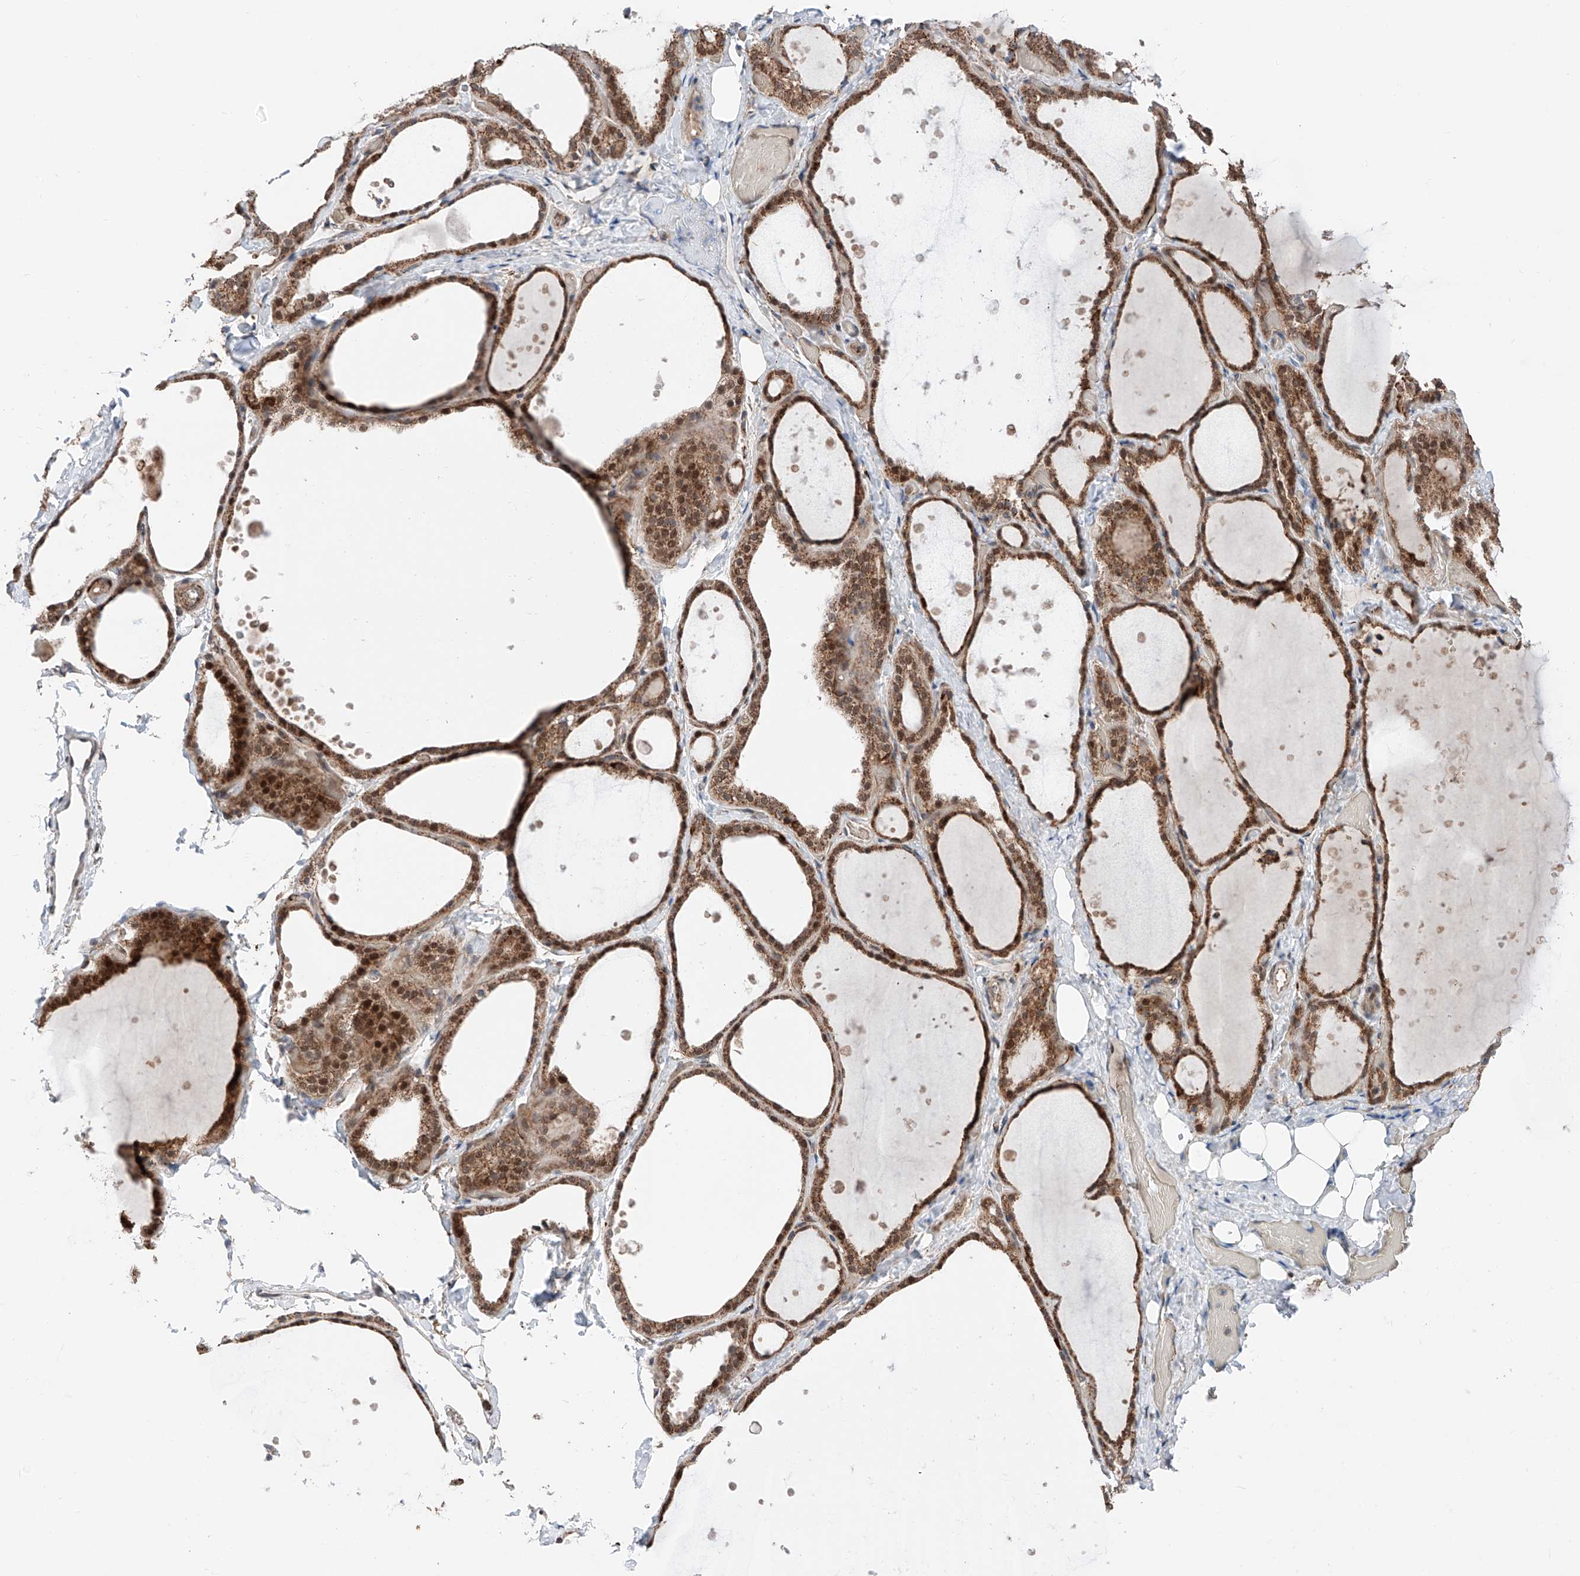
{"staining": {"intensity": "strong", "quantity": ">75%", "location": "cytoplasmic/membranous,nuclear"}, "tissue": "thyroid gland", "cell_type": "Glandular cells", "image_type": "normal", "snomed": [{"axis": "morphology", "description": "Normal tissue, NOS"}, {"axis": "topography", "description": "Thyroid gland"}], "caption": "Protein staining demonstrates strong cytoplasmic/membranous,nuclear positivity in approximately >75% of glandular cells in unremarkable thyroid gland.", "gene": "ZSCAN29", "patient": {"sex": "female", "age": 44}}